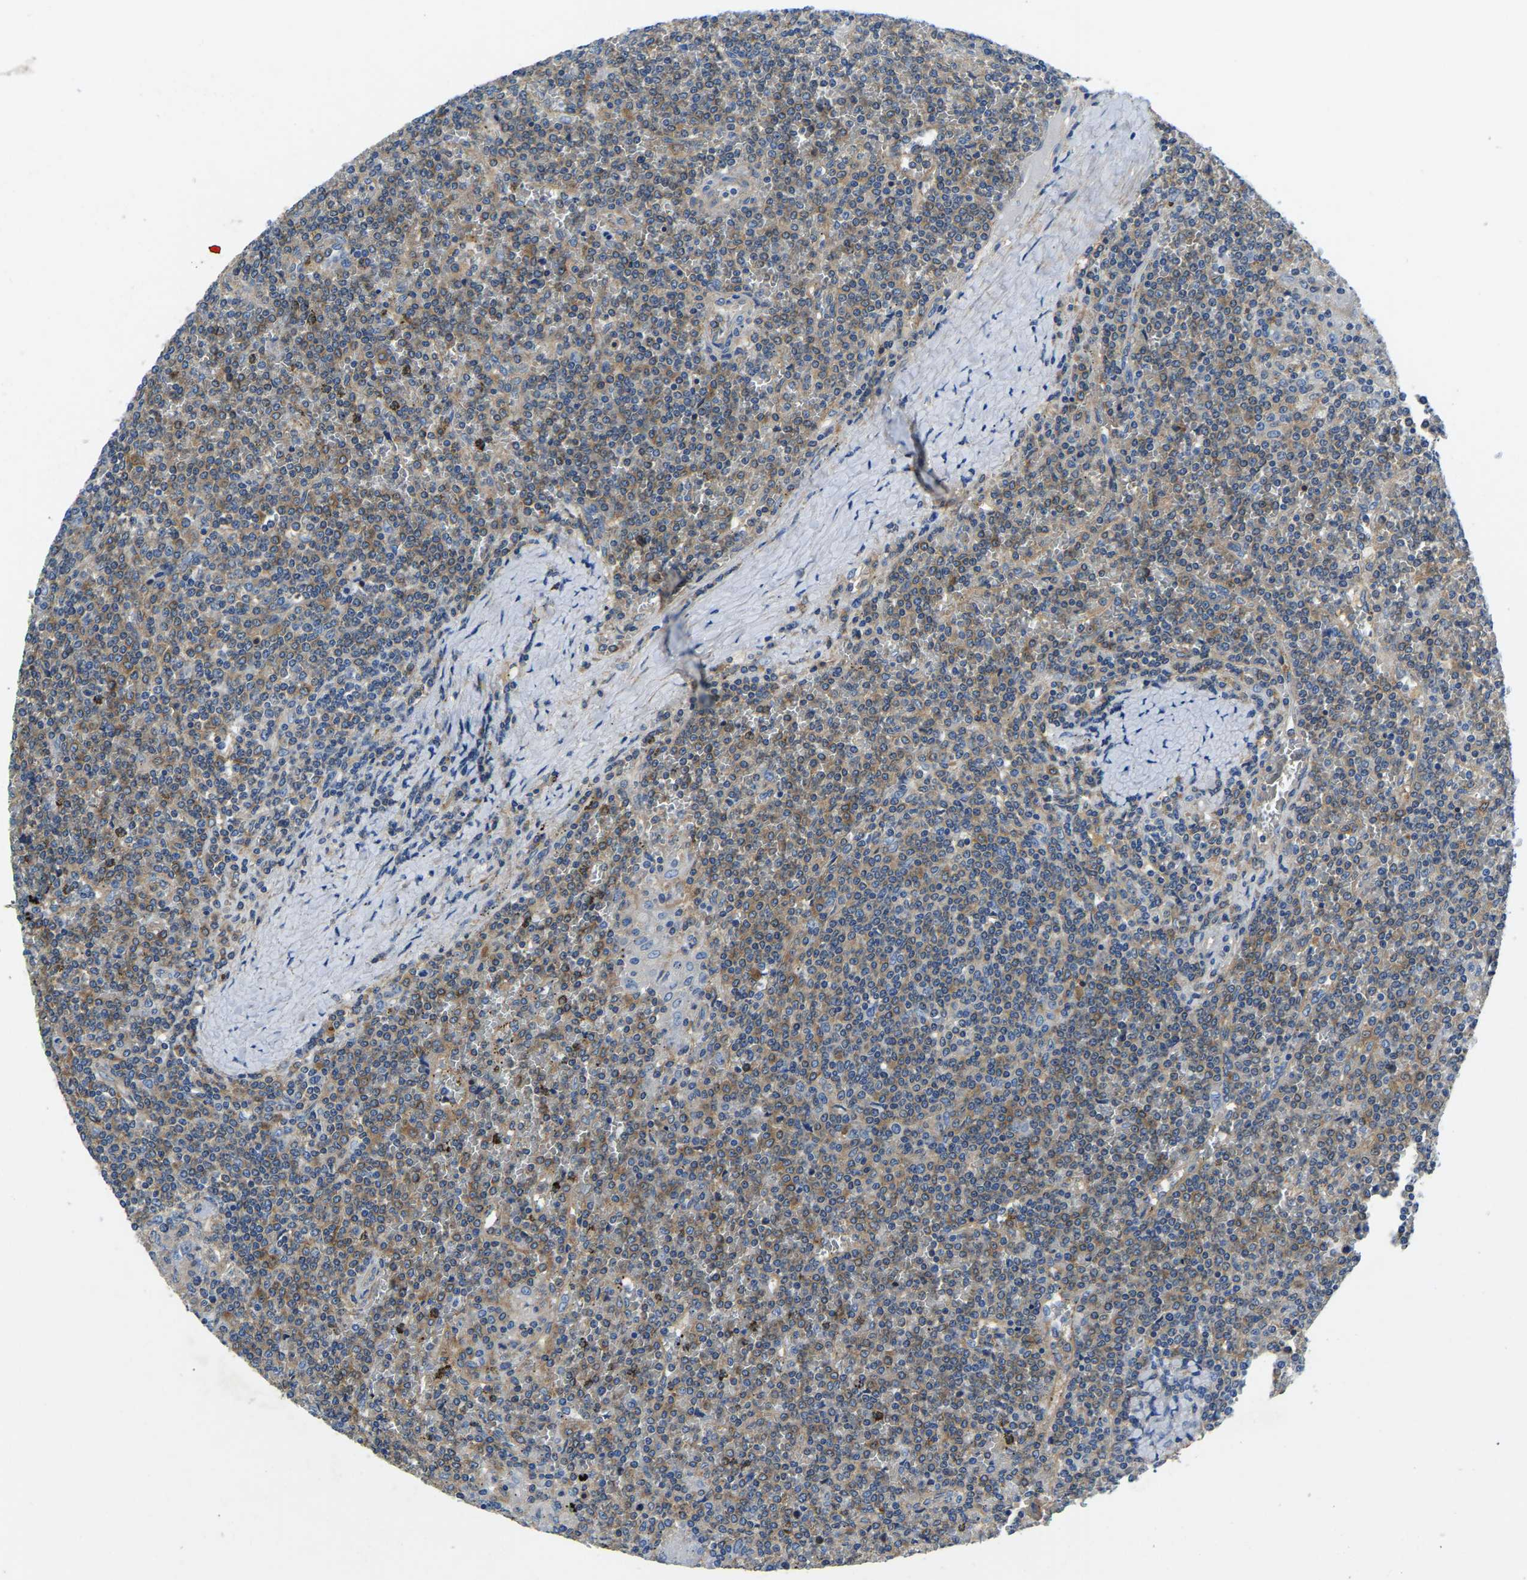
{"staining": {"intensity": "weak", "quantity": "25%-75%", "location": "cytoplasmic/membranous"}, "tissue": "lymphoma", "cell_type": "Tumor cells", "image_type": "cancer", "snomed": [{"axis": "morphology", "description": "Malignant lymphoma, non-Hodgkin's type, Low grade"}, {"axis": "topography", "description": "Spleen"}], "caption": "IHC of lymphoma demonstrates low levels of weak cytoplasmic/membranous positivity in about 25%-75% of tumor cells. (Brightfield microscopy of DAB IHC at high magnification).", "gene": "STAT2", "patient": {"sex": "female", "age": 19}}